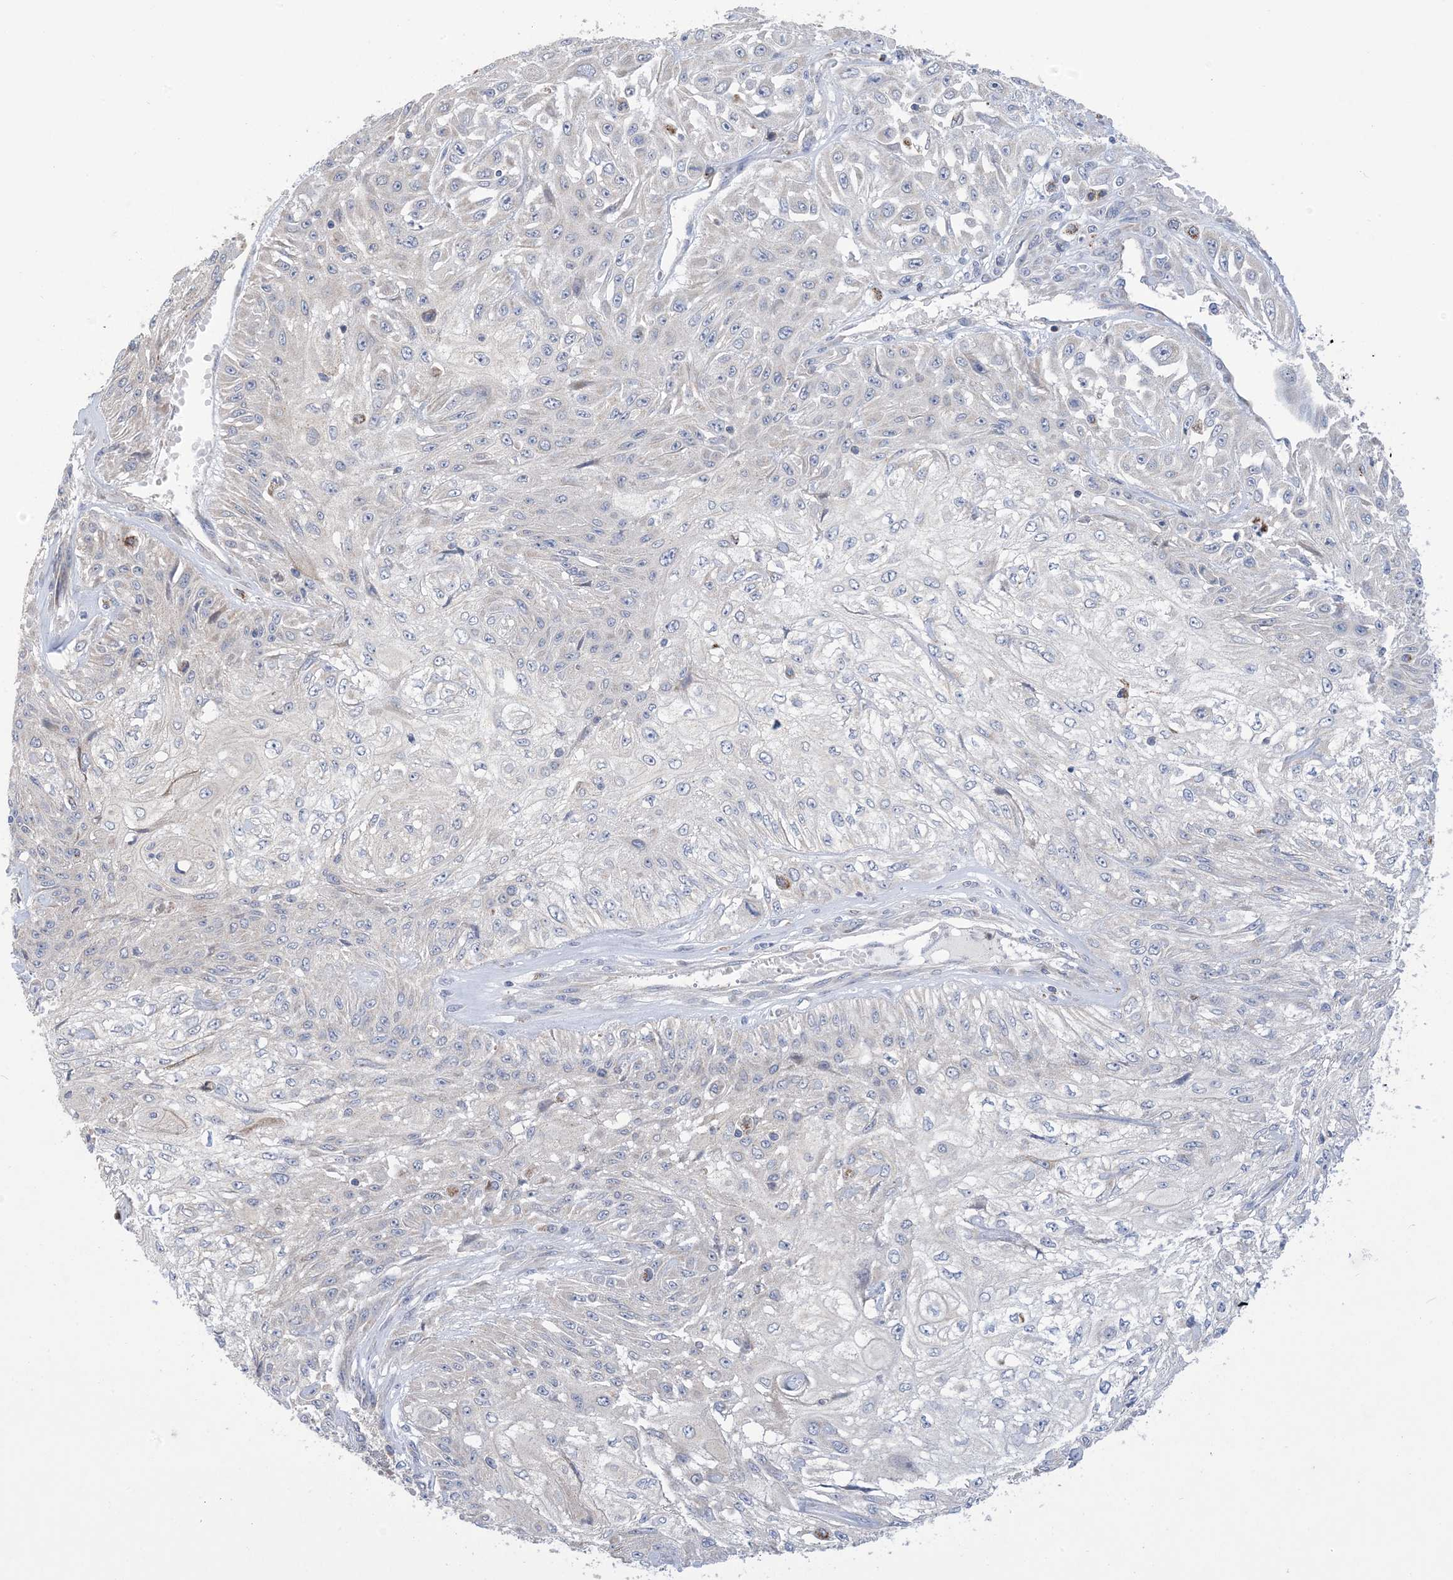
{"staining": {"intensity": "negative", "quantity": "none", "location": "none"}, "tissue": "skin cancer", "cell_type": "Tumor cells", "image_type": "cancer", "snomed": [{"axis": "morphology", "description": "Squamous cell carcinoma, NOS"}, {"axis": "morphology", "description": "Squamous cell carcinoma, metastatic, NOS"}, {"axis": "topography", "description": "Skin"}, {"axis": "topography", "description": "Lymph node"}], "caption": "DAB (3,3'-diaminobenzidine) immunohistochemical staining of skin cancer exhibits no significant expression in tumor cells.", "gene": "CLEC16A", "patient": {"sex": "male", "age": 75}}